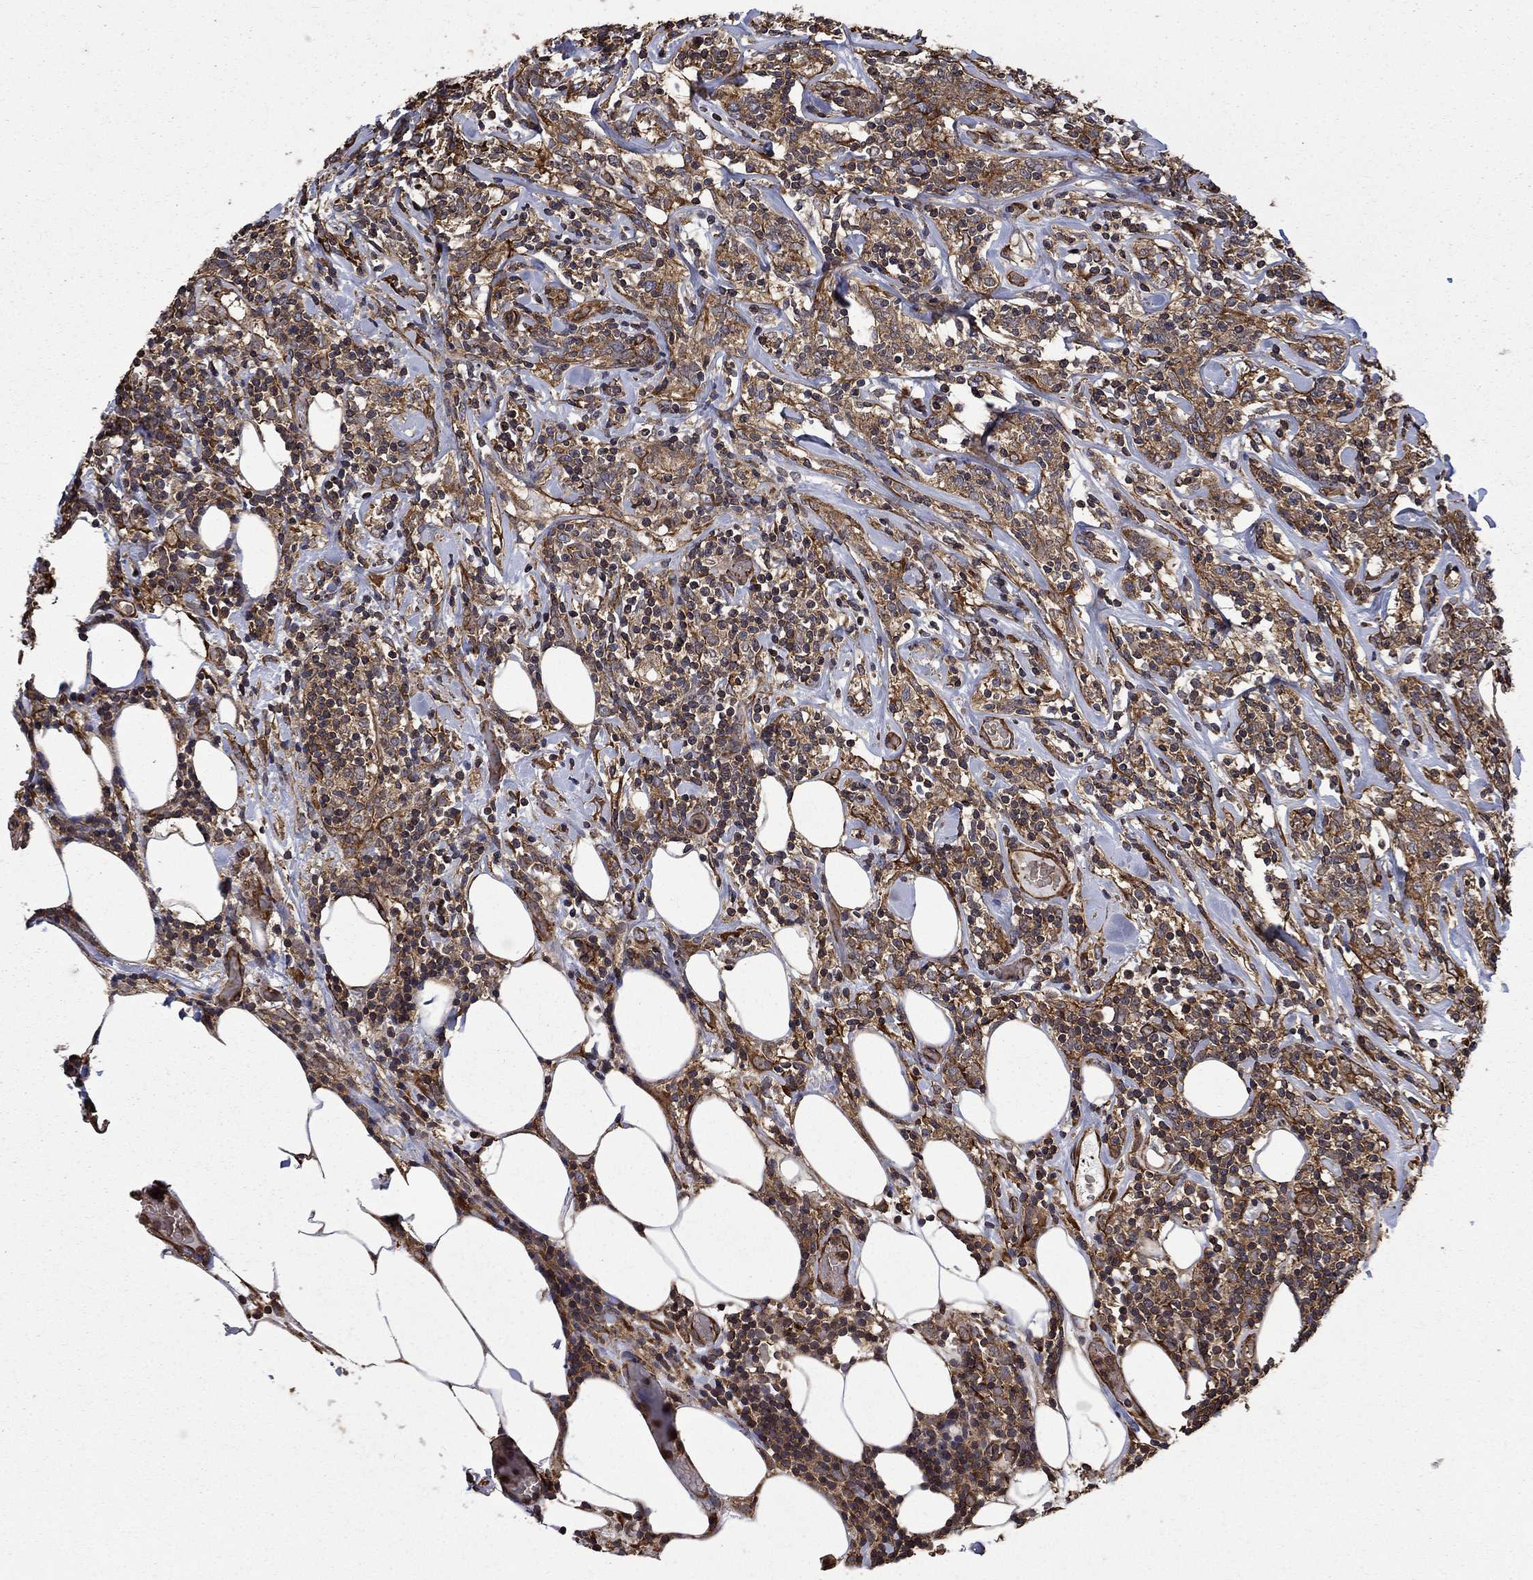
{"staining": {"intensity": "moderate", "quantity": ">75%", "location": "cytoplasmic/membranous"}, "tissue": "lymphoma", "cell_type": "Tumor cells", "image_type": "cancer", "snomed": [{"axis": "morphology", "description": "Malignant lymphoma, non-Hodgkin's type, High grade"}, {"axis": "topography", "description": "Lymph node"}], "caption": "Protein staining of high-grade malignant lymphoma, non-Hodgkin's type tissue exhibits moderate cytoplasmic/membranous positivity in approximately >75% of tumor cells.", "gene": "CUTC", "patient": {"sex": "female", "age": 84}}